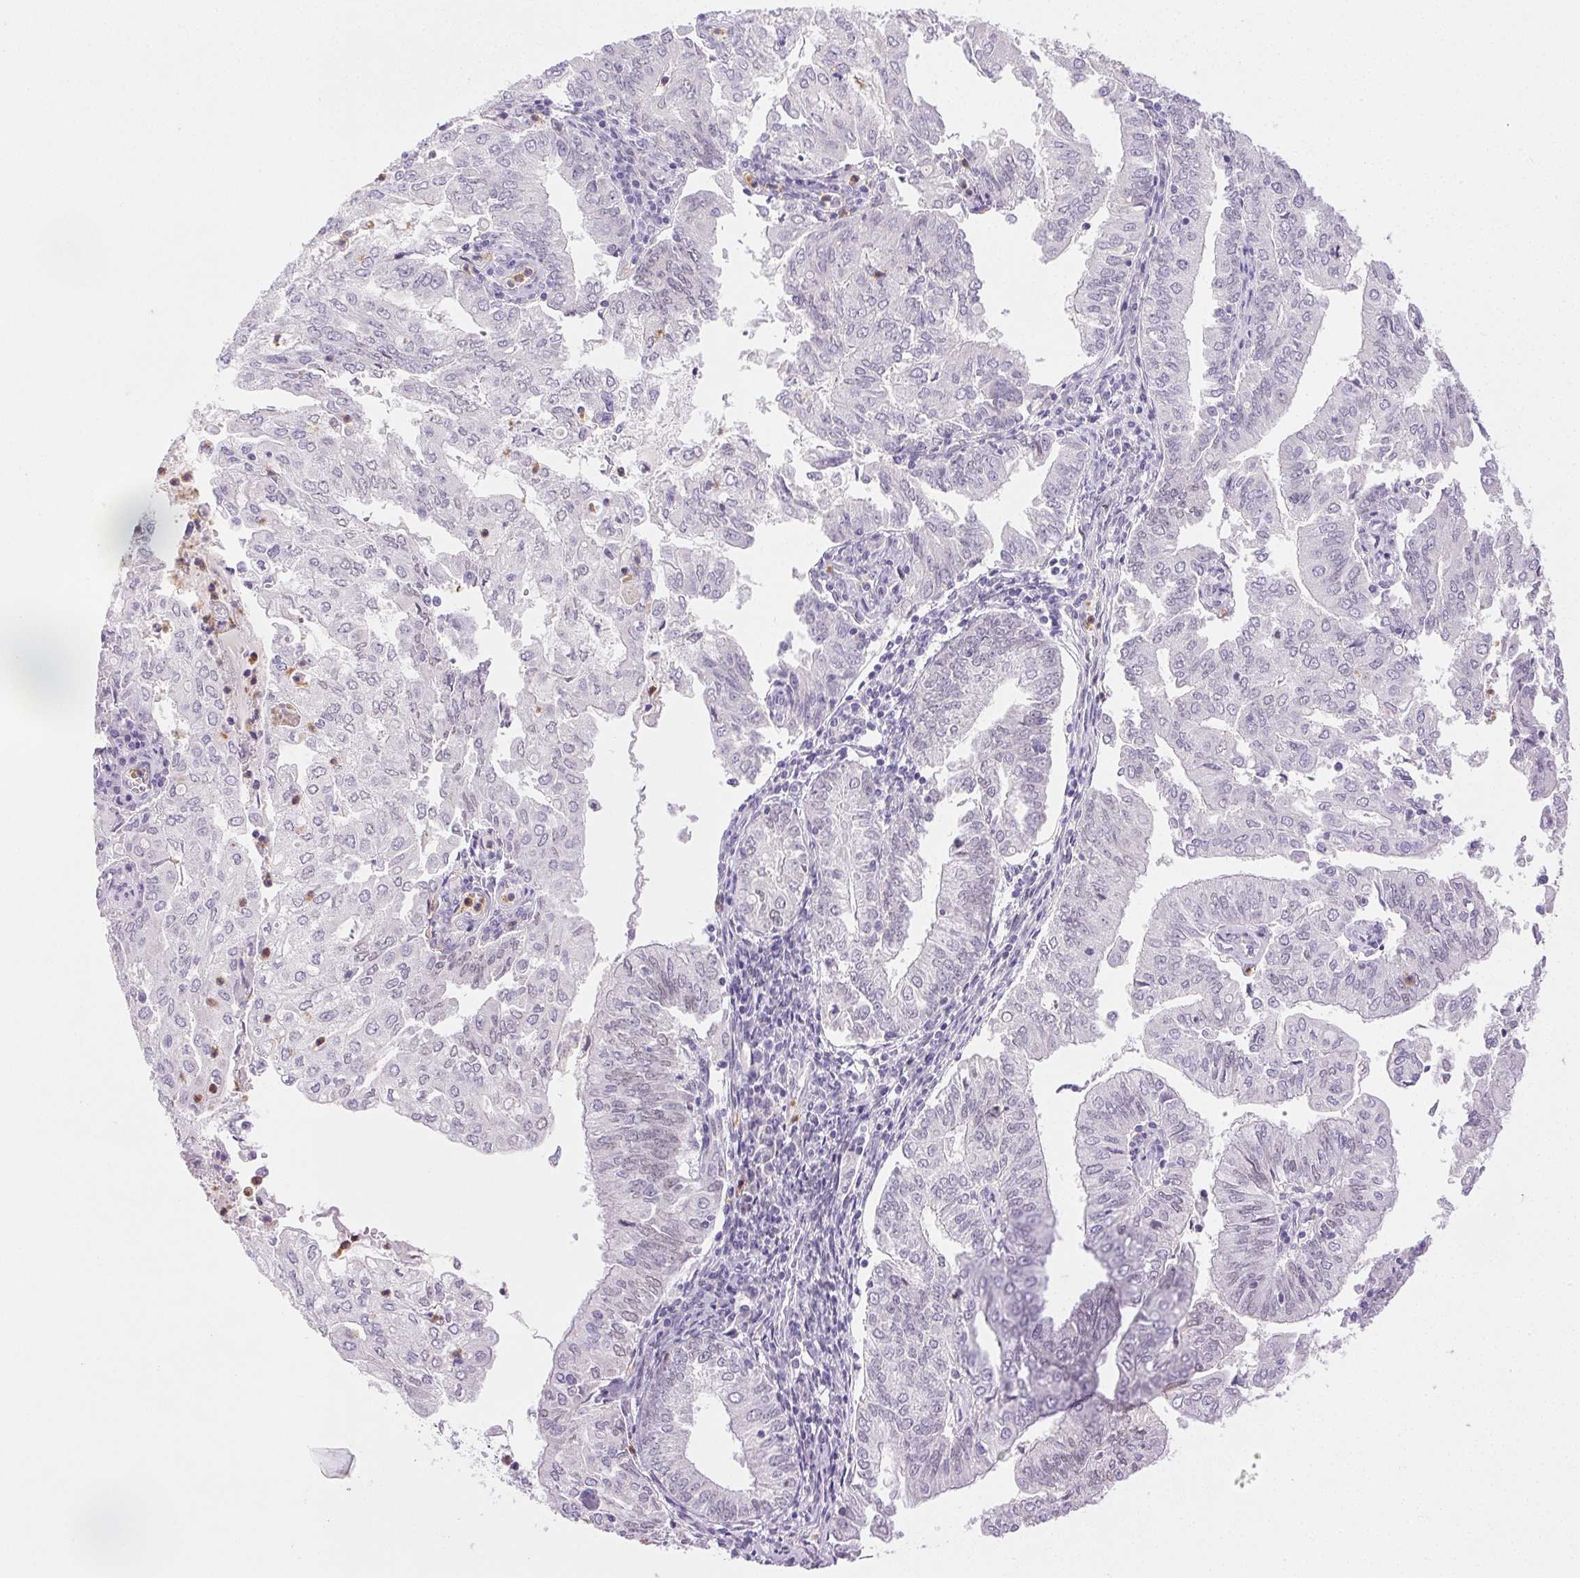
{"staining": {"intensity": "negative", "quantity": "none", "location": "none"}, "tissue": "endometrial cancer", "cell_type": "Tumor cells", "image_type": "cancer", "snomed": [{"axis": "morphology", "description": "Adenocarcinoma, NOS"}, {"axis": "topography", "description": "Endometrium"}], "caption": "Immunohistochemistry (IHC) micrograph of human adenocarcinoma (endometrial) stained for a protein (brown), which reveals no staining in tumor cells. (DAB (3,3'-diaminobenzidine) immunohistochemistry visualized using brightfield microscopy, high magnification).", "gene": "EMX2", "patient": {"sex": "female", "age": 61}}